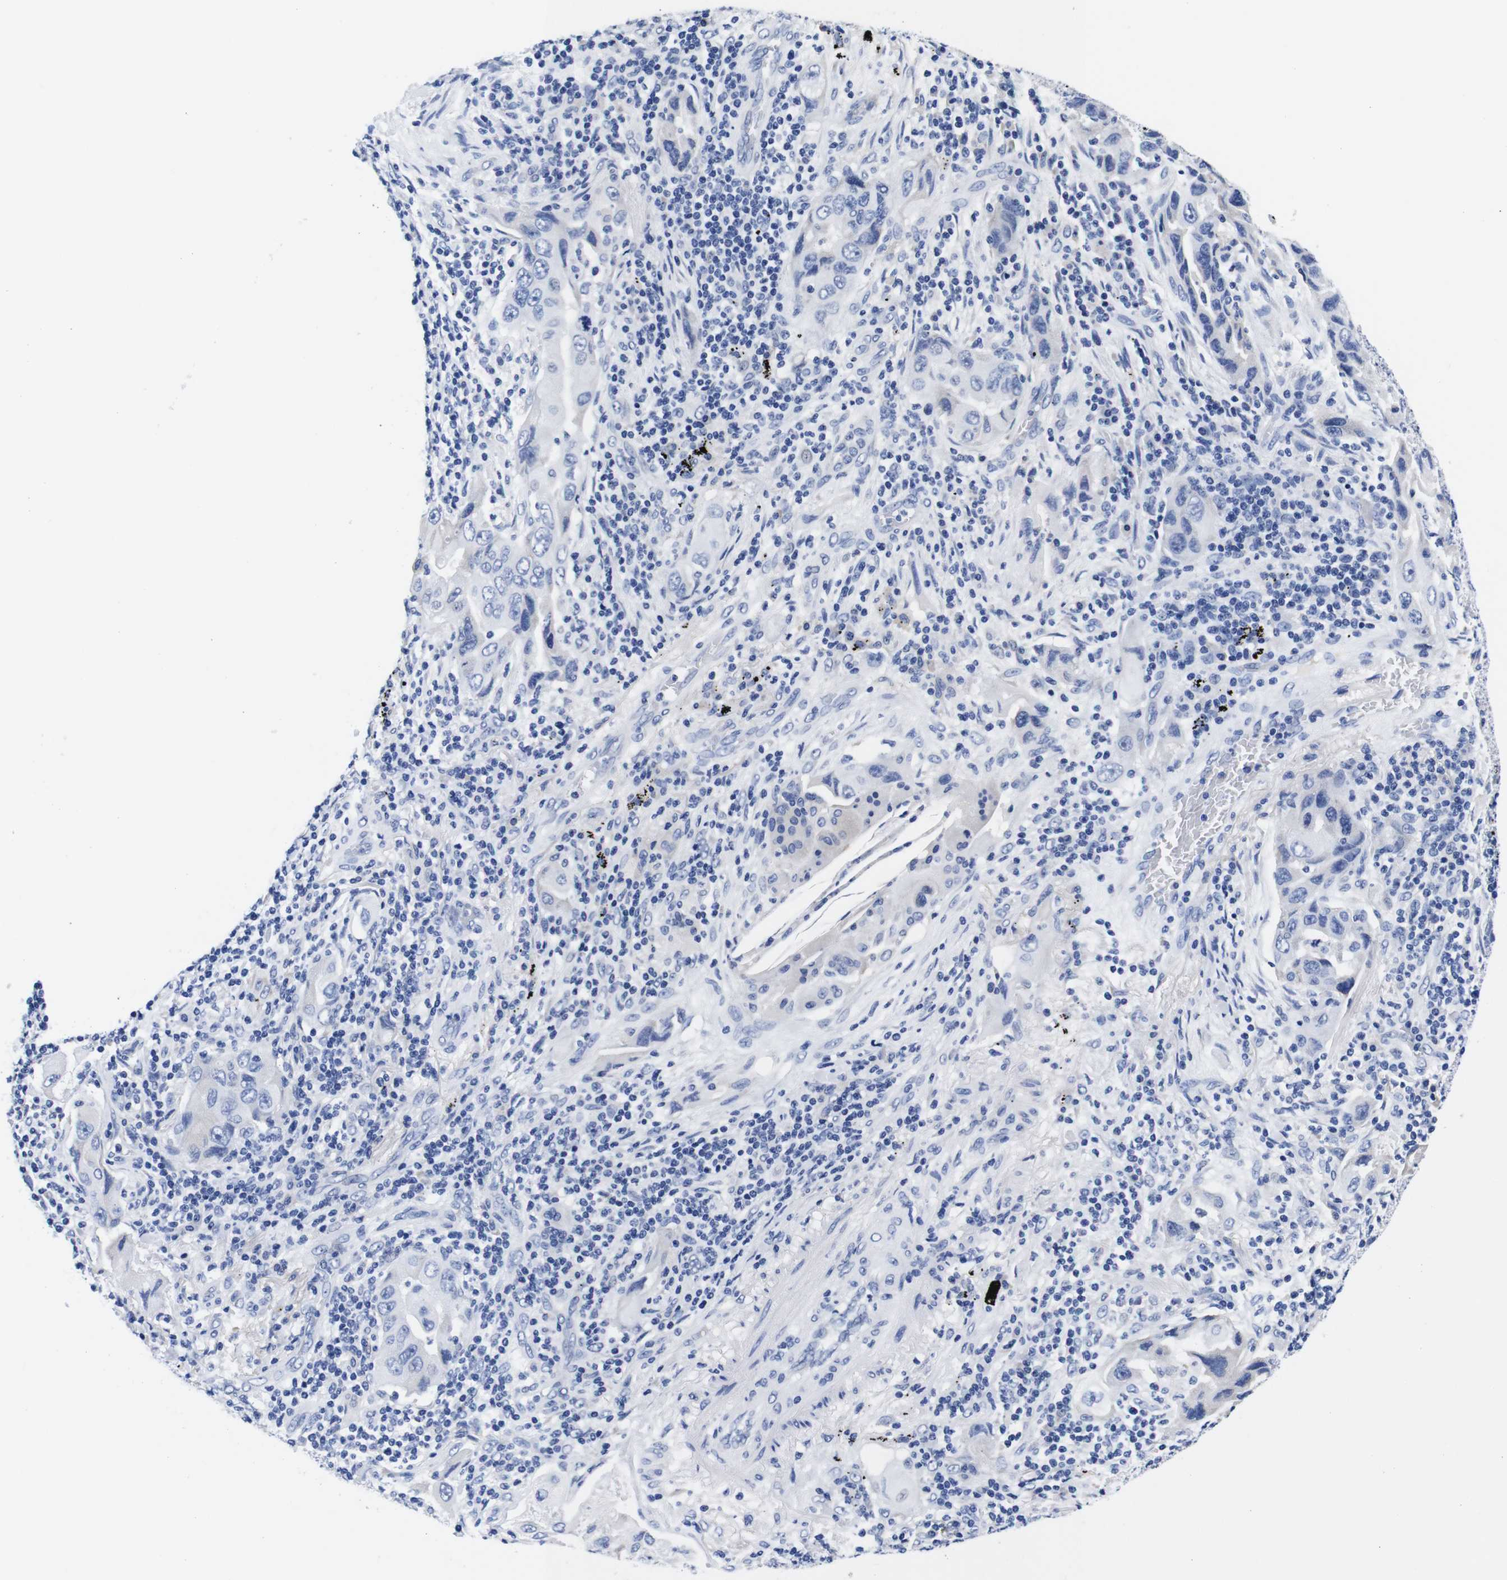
{"staining": {"intensity": "negative", "quantity": "none", "location": "none"}, "tissue": "lung cancer", "cell_type": "Tumor cells", "image_type": "cancer", "snomed": [{"axis": "morphology", "description": "Adenocarcinoma, NOS"}, {"axis": "topography", "description": "Lung"}], "caption": "Protein analysis of adenocarcinoma (lung) shows no significant expression in tumor cells. (Immunohistochemistry, brightfield microscopy, high magnification).", "gene": "CLEC4G", "patient": {"sex": "female", "age": 65}}